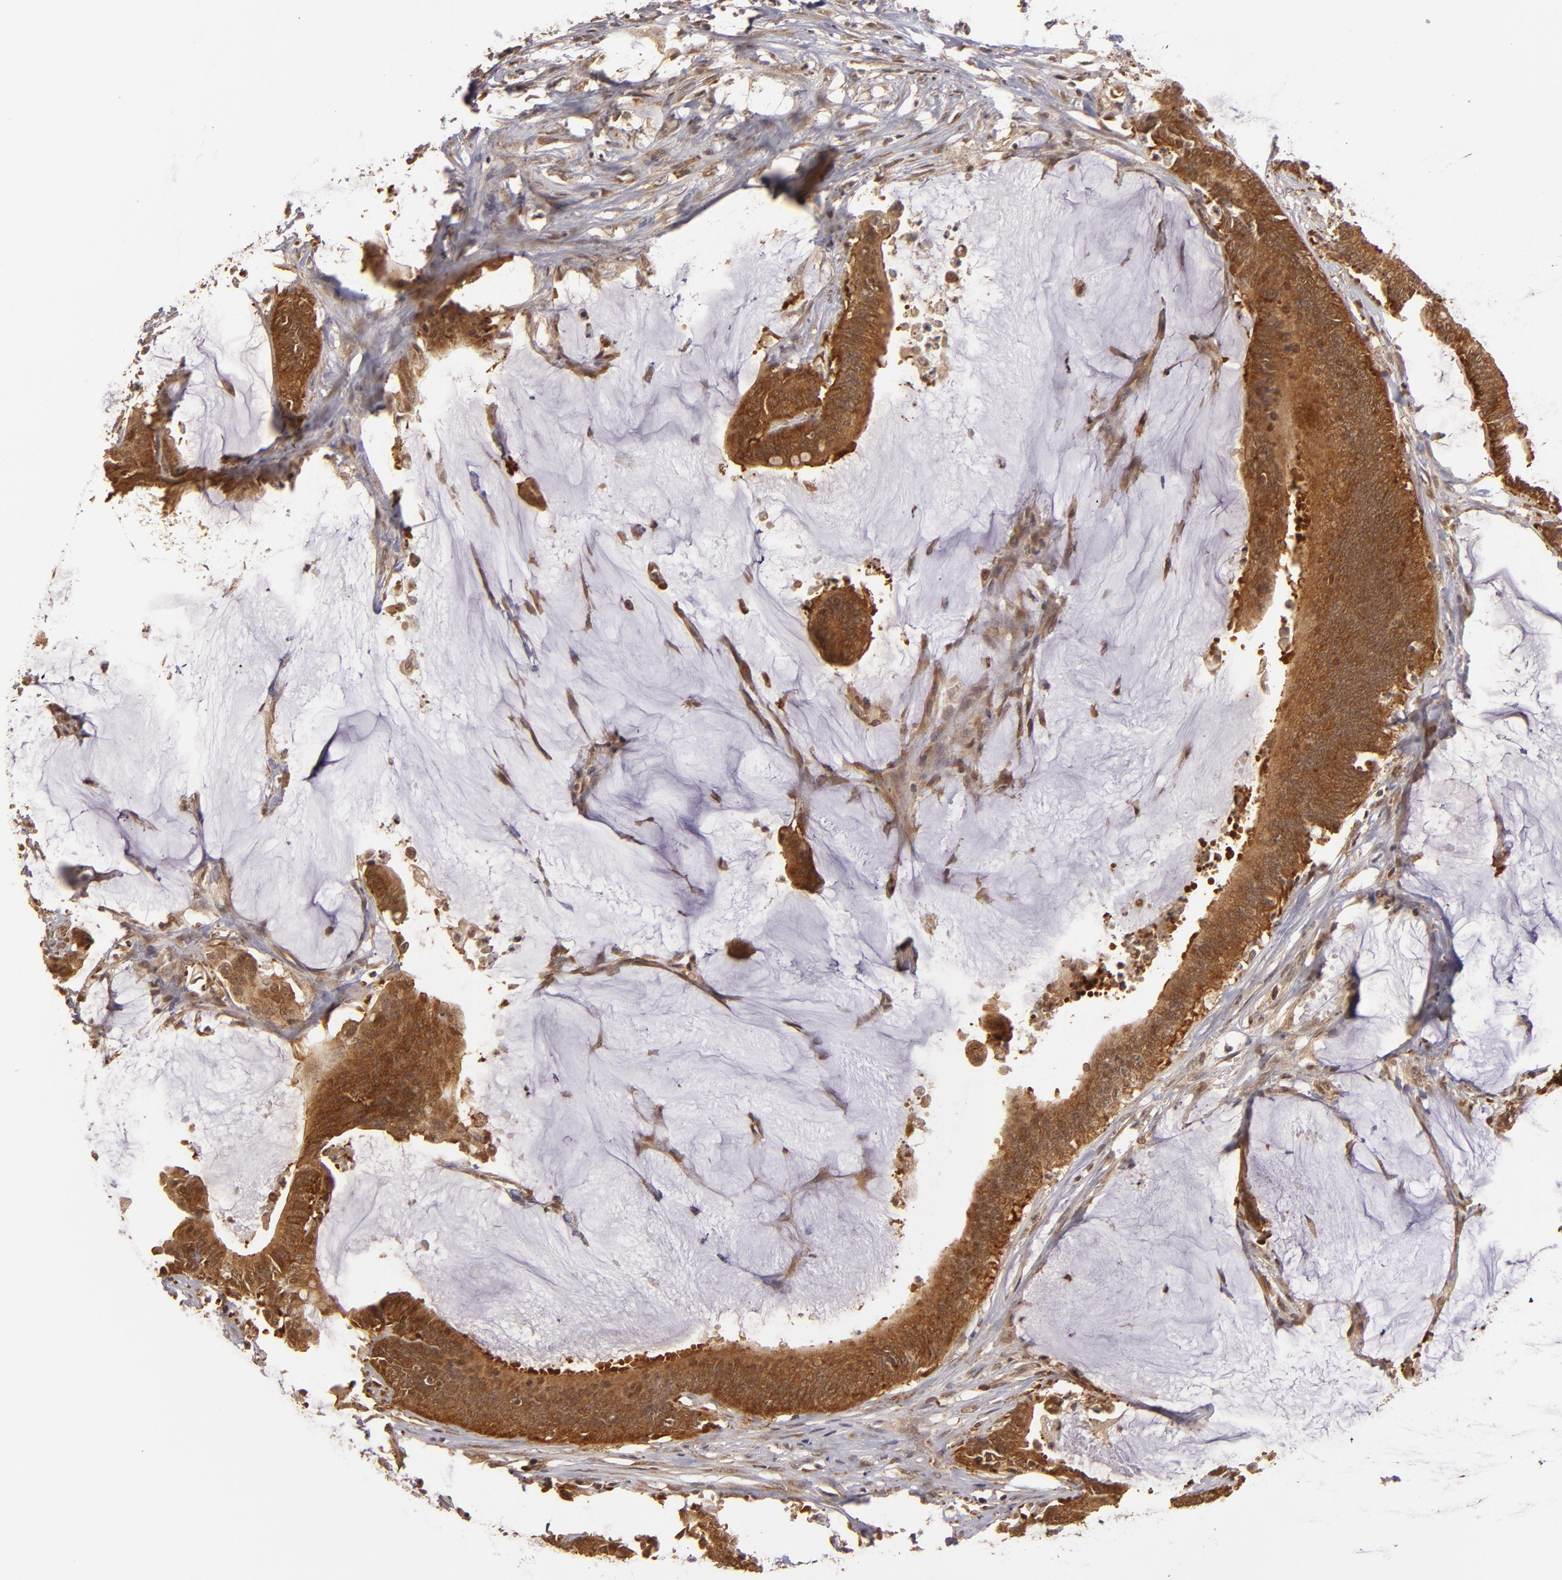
{"staining": {"intensity": "strong", "quantity": ">75%", "location": "cytoplasmic/membranous"}, "tissue": "colorectal cancer", "cell_type": "Tumor cells", "image_type": "cancer", "snomed": [{"axis": "morphology", "description": "Adenocarcinoma, NOS"}, {"axis": "topography", "description": "Rectum"}], "caption": "This histopathology image shows colorectal adenocarcinoma stained with IHC to label a protein in brown. The cytoplasmic/membranous of tumor cells show strong positivity for the protein. Nuclei are counter-stained blue.", "gene": "MAPK3", "patient": {"sex": "female", "age": 66}}